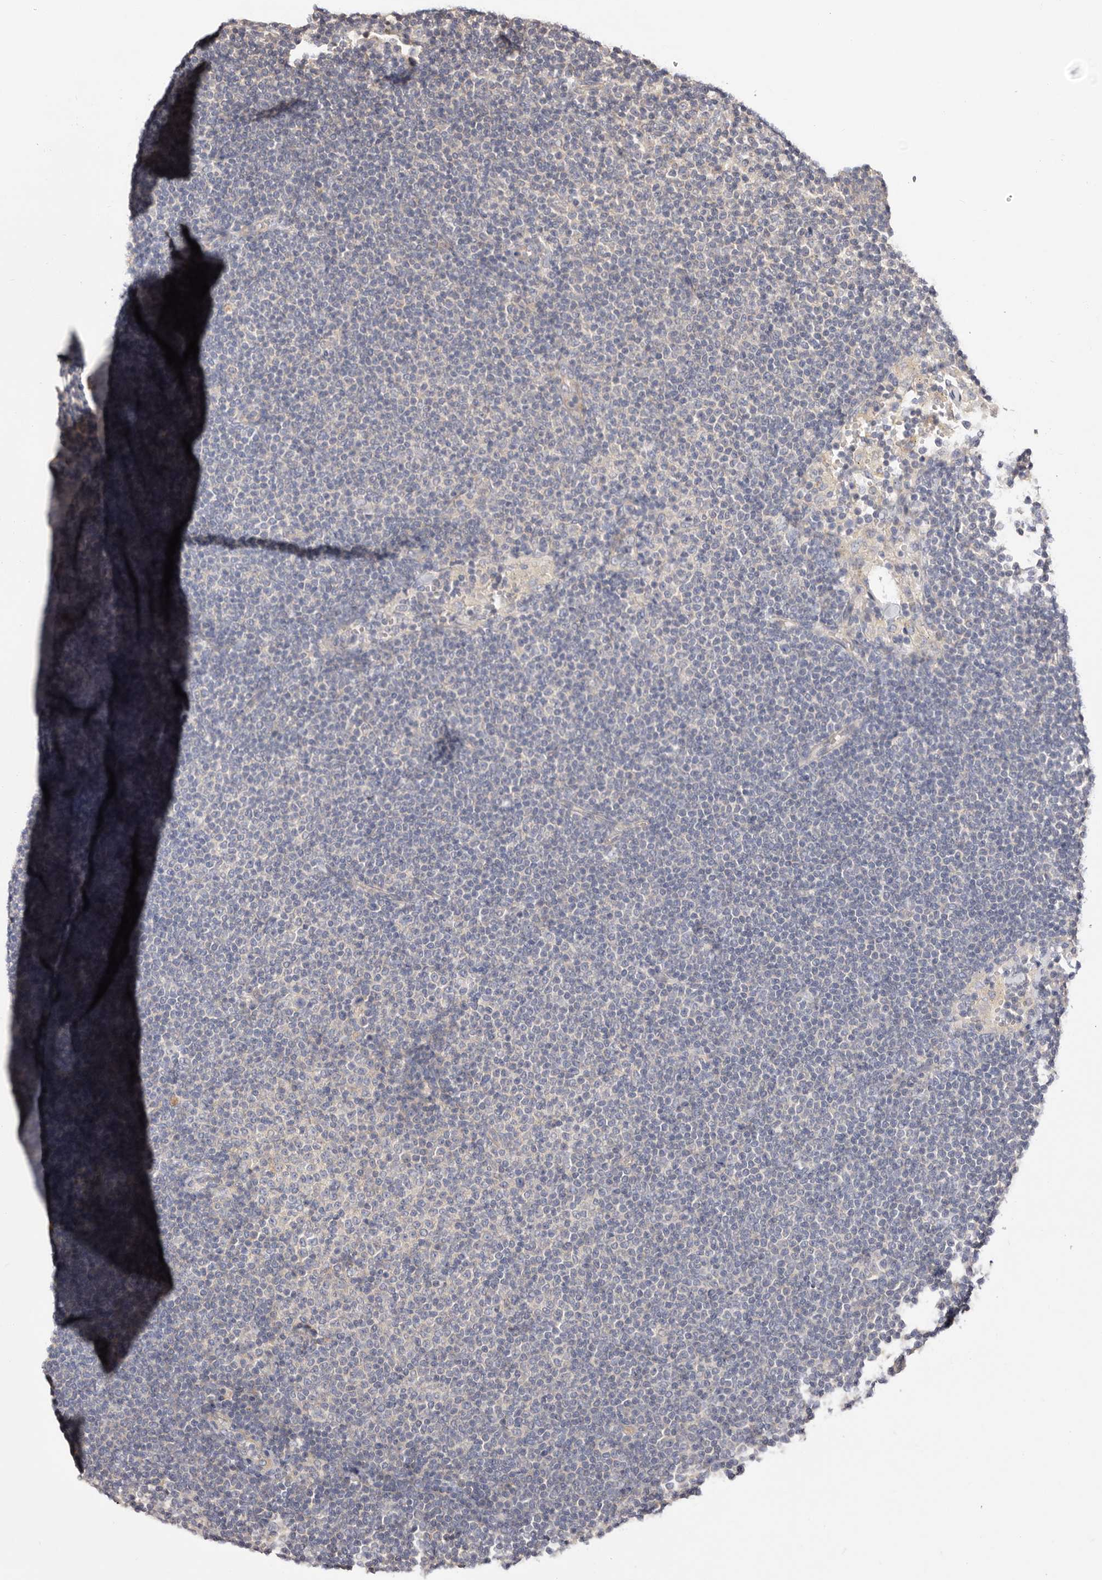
{"staining": {"intensity": "negative", "quantity": "none", "location": "none"}, "tissue": "lymphoma", "cell_type": "Tumor cells", "image_type": "cancer", "snomed": [{"axis": "morphology", "description": "Malignant lymphoma, non-Hodgkin's type, Low grade"}, {"axis": "topography", "description": "Lymph node"}], "caption": "Micrograph shows no significant protein staining in tumor cells of low-grade malignant lymphoma, non-Hodgkin's type.", "gene": "FAM167B", "patient": {"sex": "female", "age": 53}}